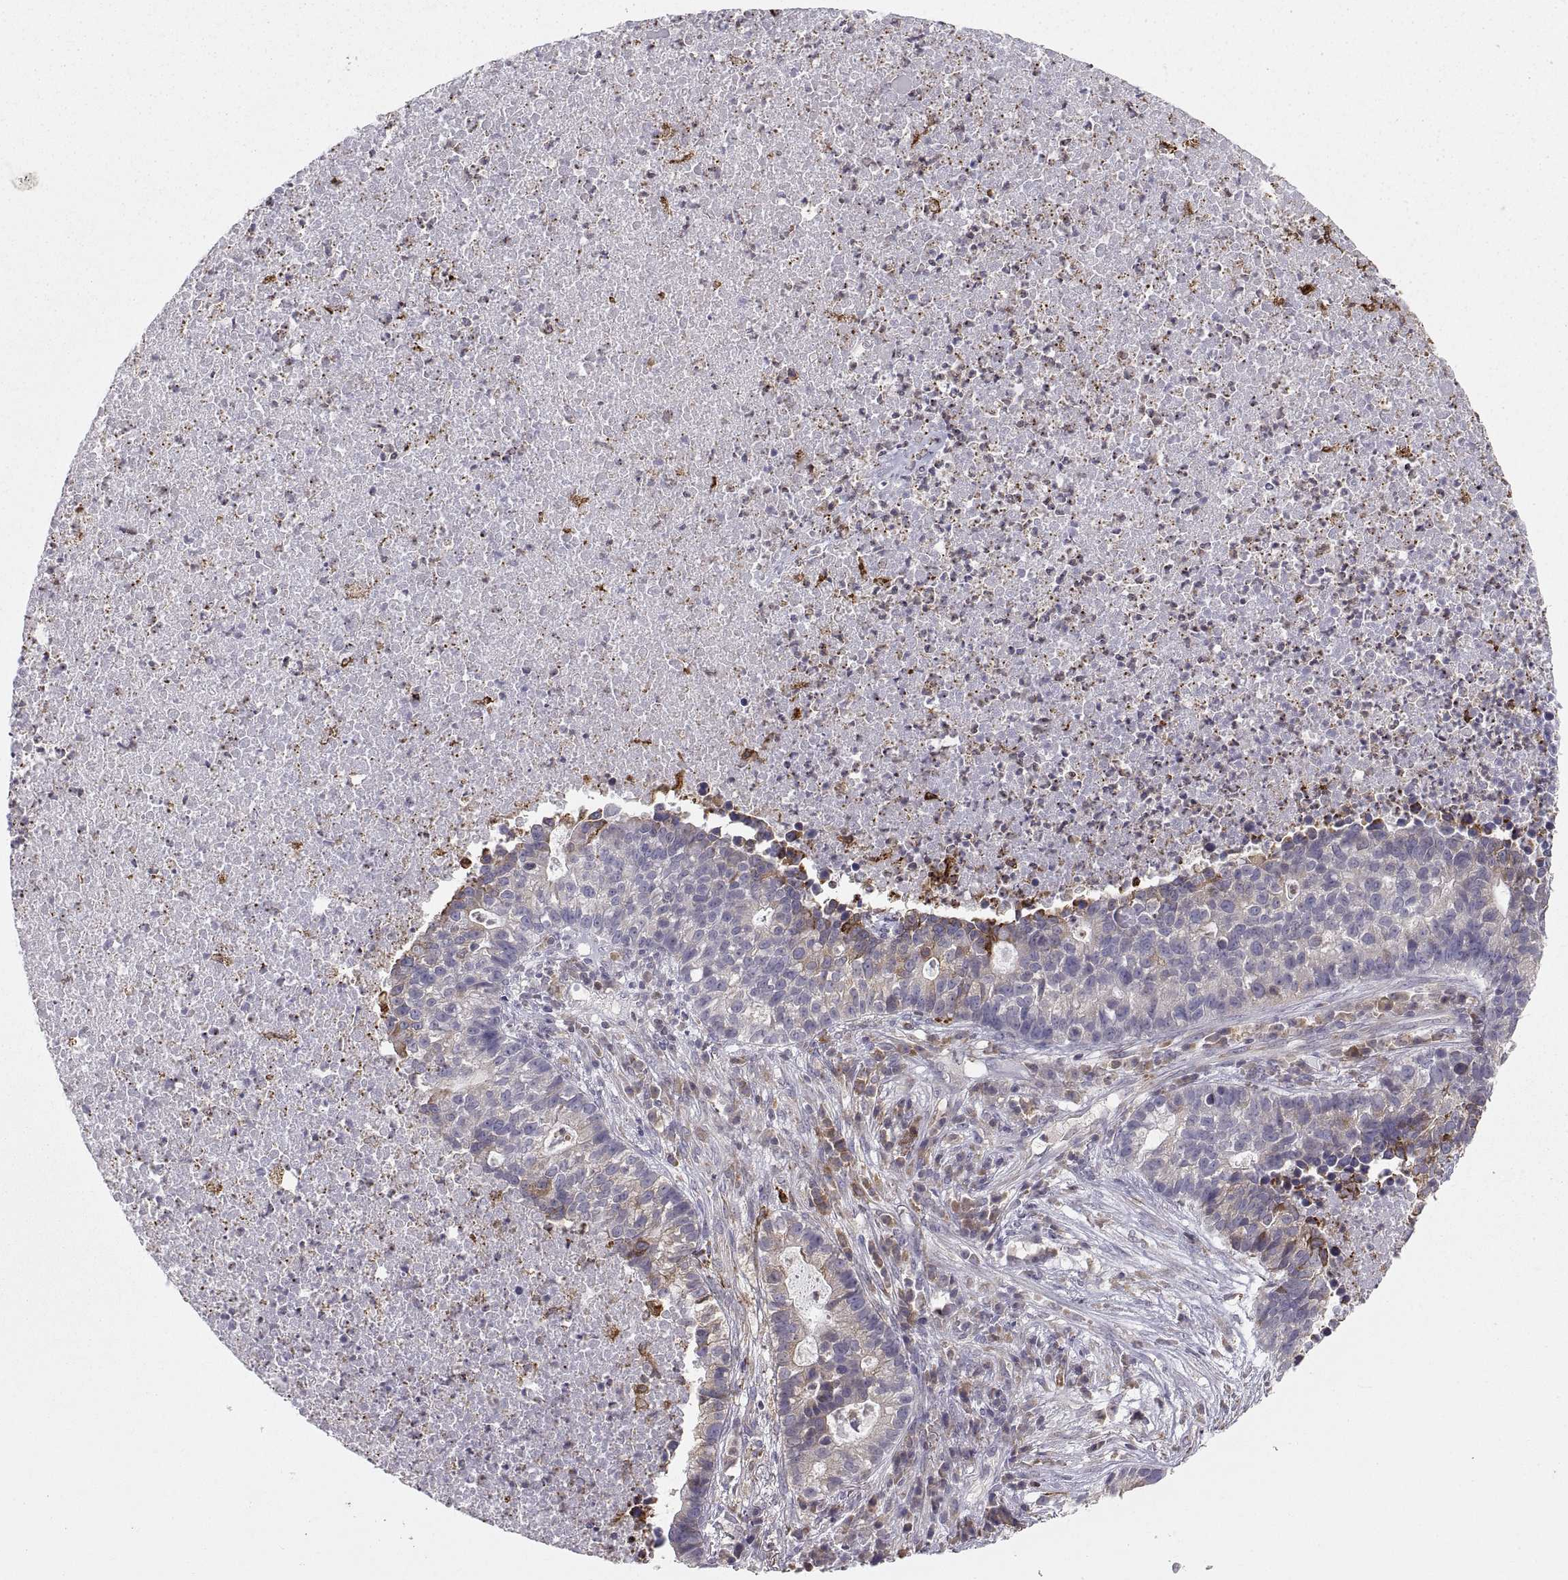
{"staining": {"intensity": "strong", "quantity": "25%-75%", "location": "cytoplasmic/membranous"}, "tissue": "lung cancer", "cell_type": "Tumor cells", "image_type": "cancer", "snomed": [{"axis": "morphology", "description": "Adenocarcinoma, NOS"}, {"axis": "topography", "description": "Lung"}], "caption": "Protein expression by immunohistochemistry (IHC) reveals strong cytoplasmic/membranous staining in approximately 25%-75% of tumor cells in lung adenocarcinoma.", "gene": "ERO1A", "patient": {"sex": "male", "age": 57}}